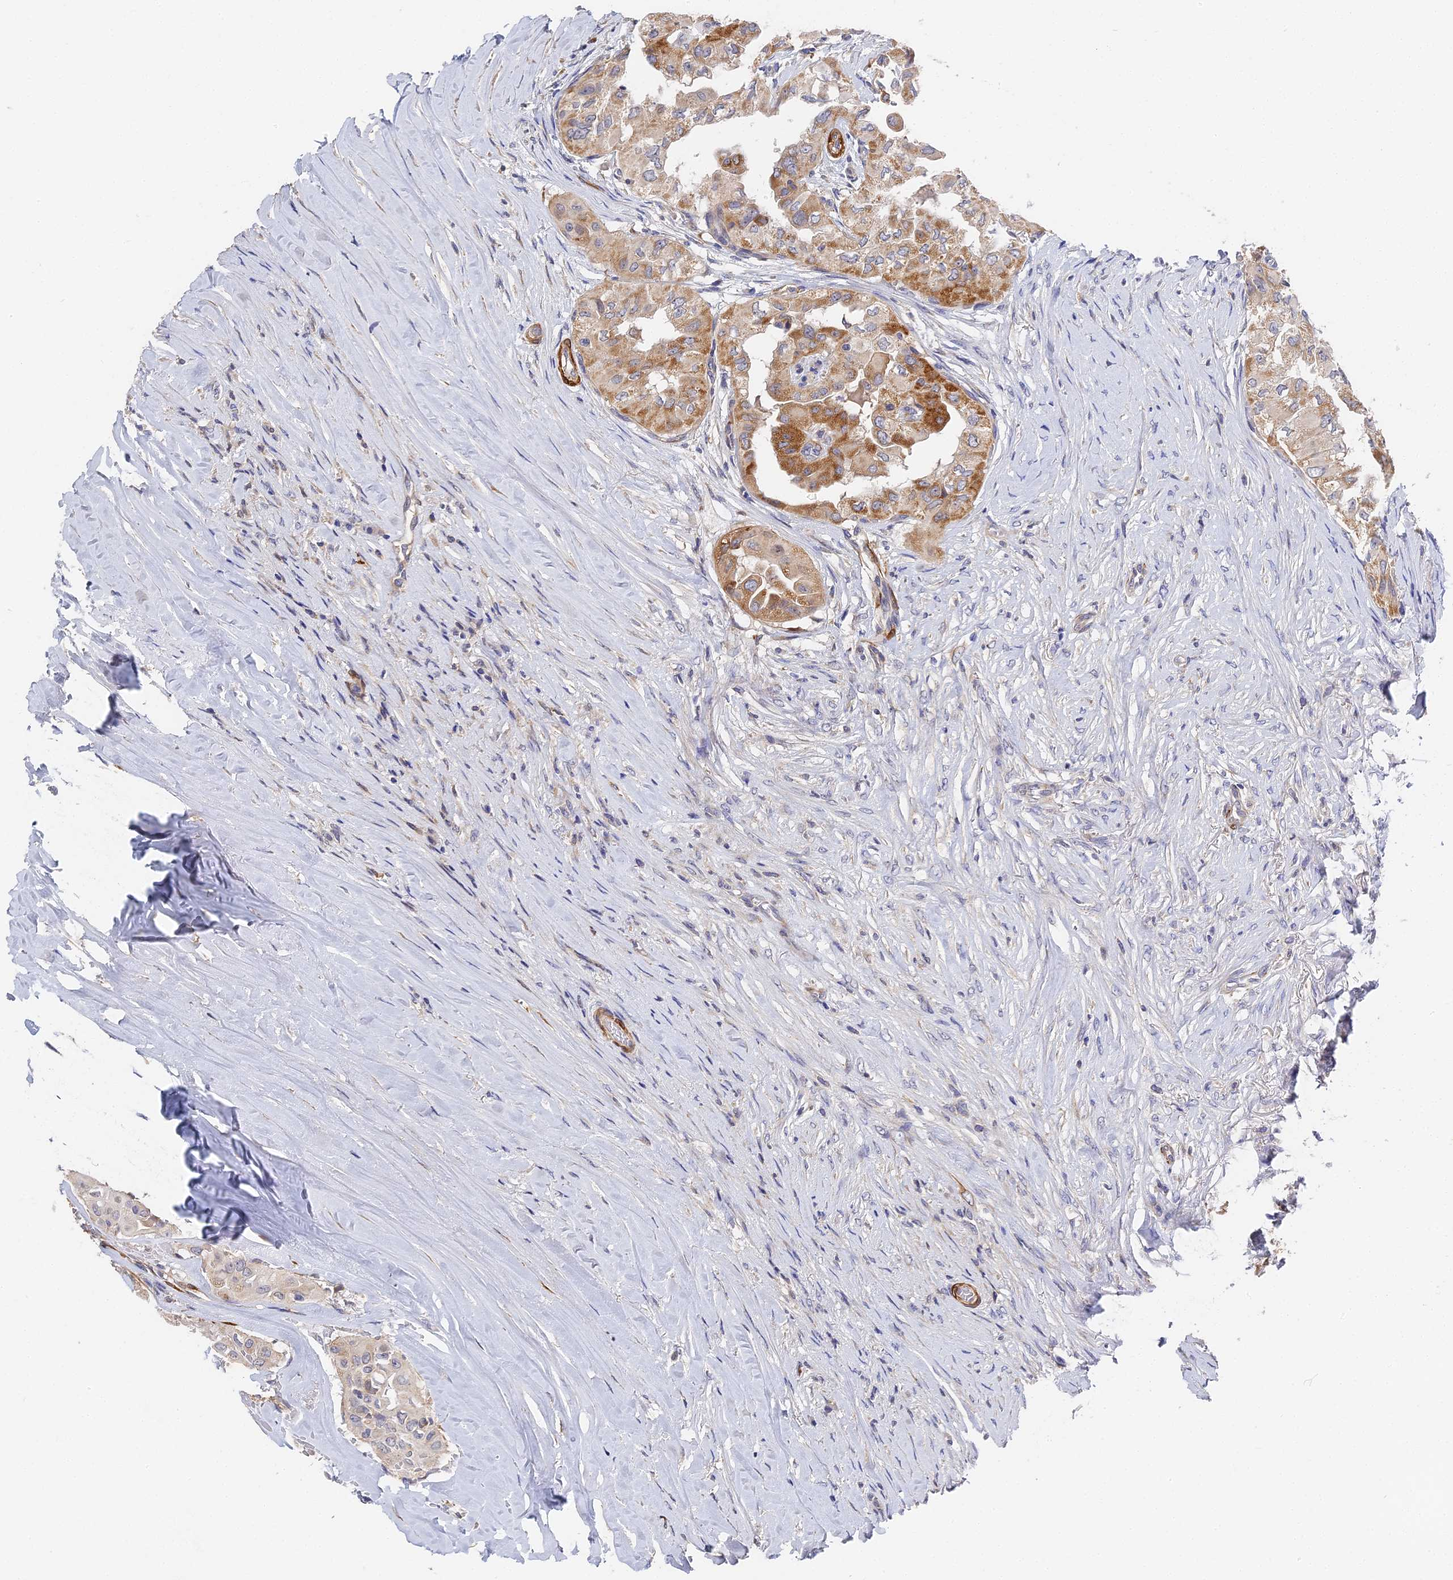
{"staining": {"intensity": "moderate", "quantity": "25%-75%", "location": "cytoplasmic/membranous"}, "tissue": "thyroid cancer", "cell_type": "Tumor cells", "image_type": "cancer", "snomed": [{"axis": "morphology", "description": "Papillary adenocarcinoma, NOS"}, {"axis": "topography", "description": "Thyroid gland"}], "caption": "There is medium levels of moderate cytoplasmic/membranous positivity in tumor cells of papillary adenocarcinoma (thyroid), as demonstrated by immunohistochemical staining (brown color).", "gene": "CCDC113", "patient": {"sex": "female", "age": 59}}